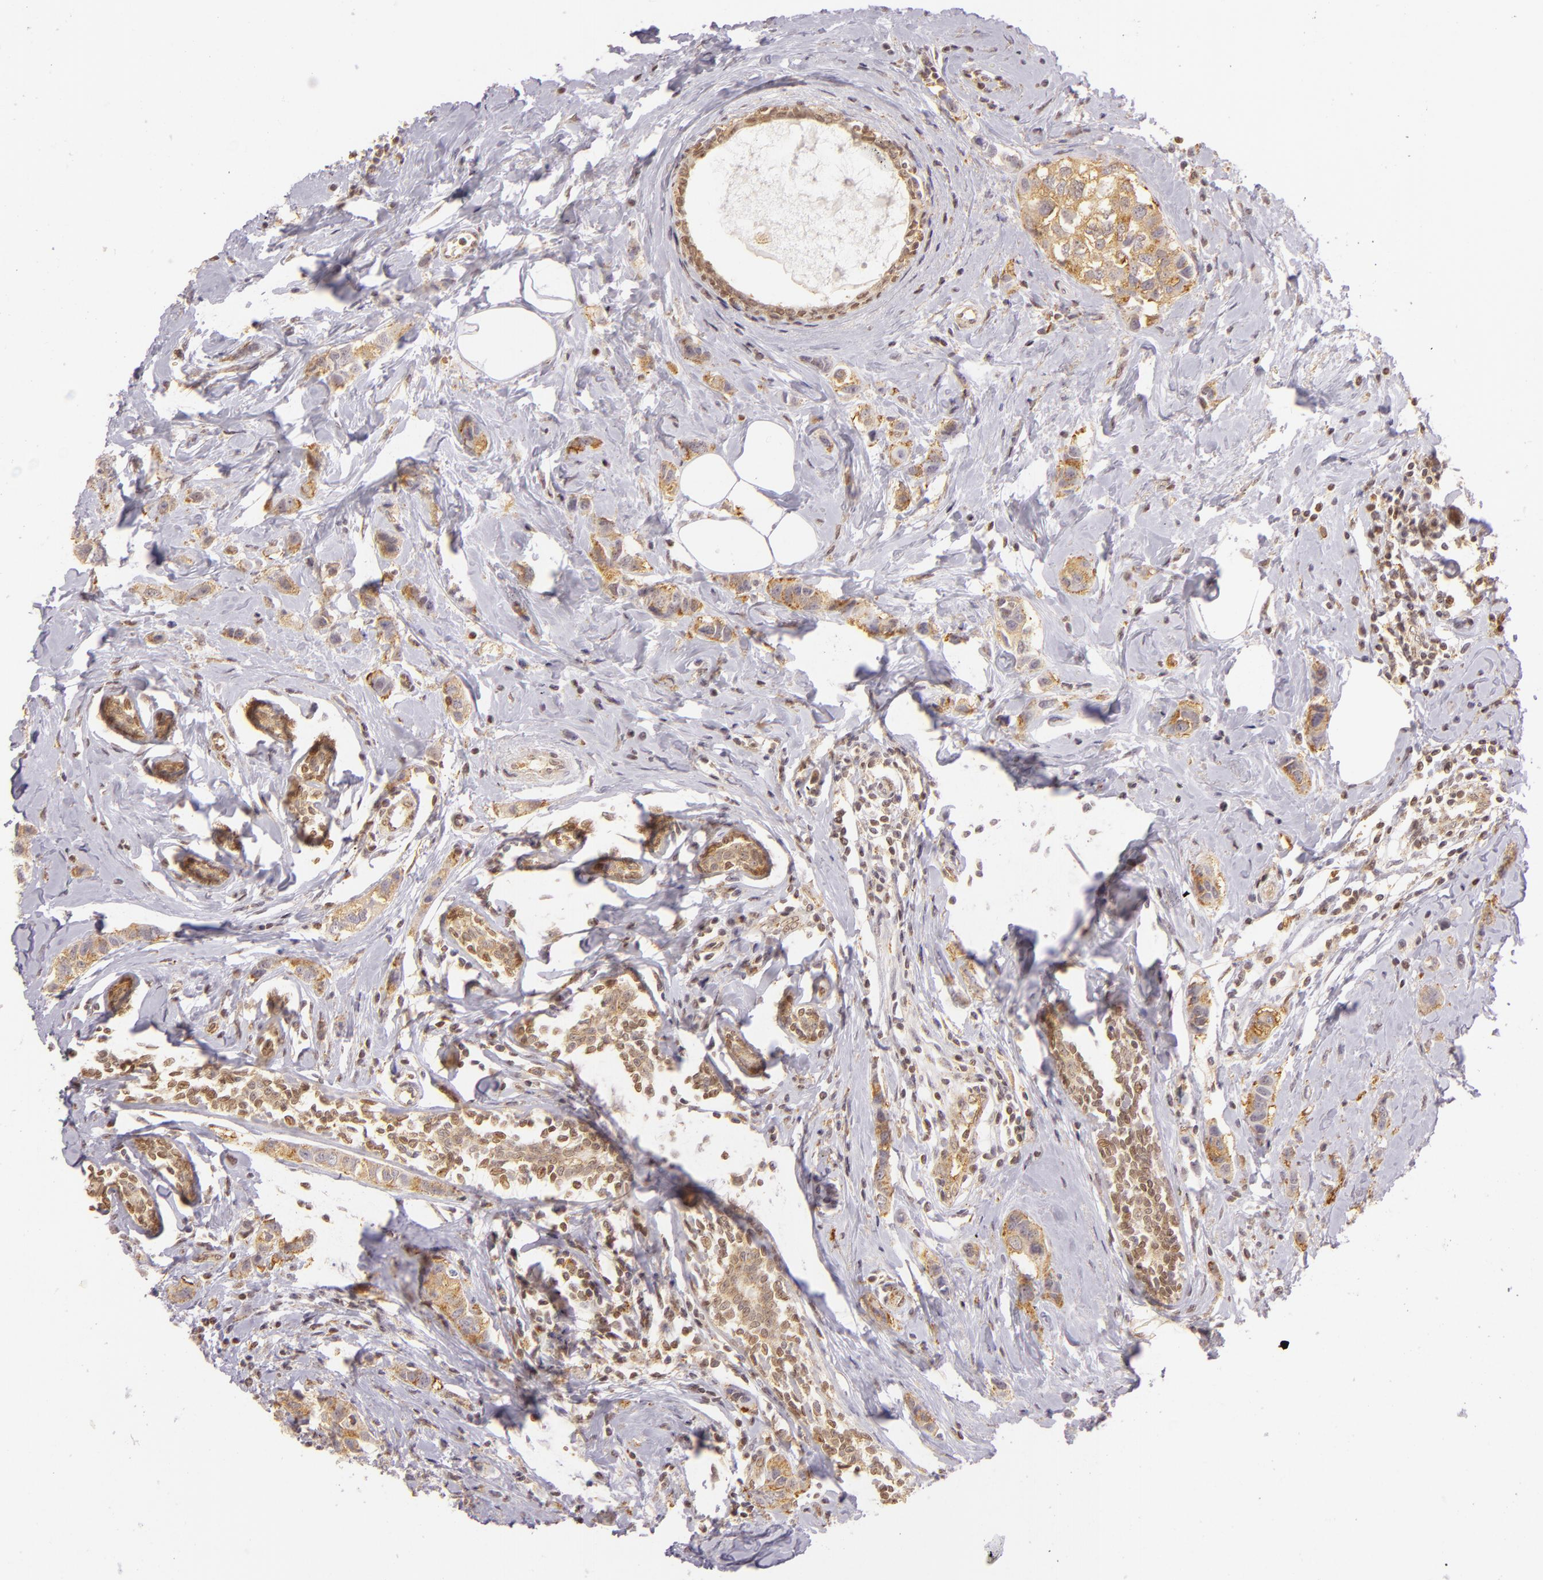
{"staining": {"intensity": "moderate", "quantity": "<25%", "location": "cytoplasmic/membranous"}, "tissue": "breast cancer", "cell_type": "Tumor cells", "image_type": "cancer", "snomed": [{"axis": "morphology", "description": "Normal tissue, NOS"}, {"axis": "morphology", "description": "Duct carcinoma"}, {"axis": "topography", "description": "Breast"}], "caption": "IHC histopathology image of human breast cancer (invasive ductal carcinoma) stained for a protein (brown), which displays low levels of moderate cytoplasmic/membranous positivity in approximately <25% of tumor cells.", "gene": "IMPDH1", "patient": {"sex": "female", "age": 50}}